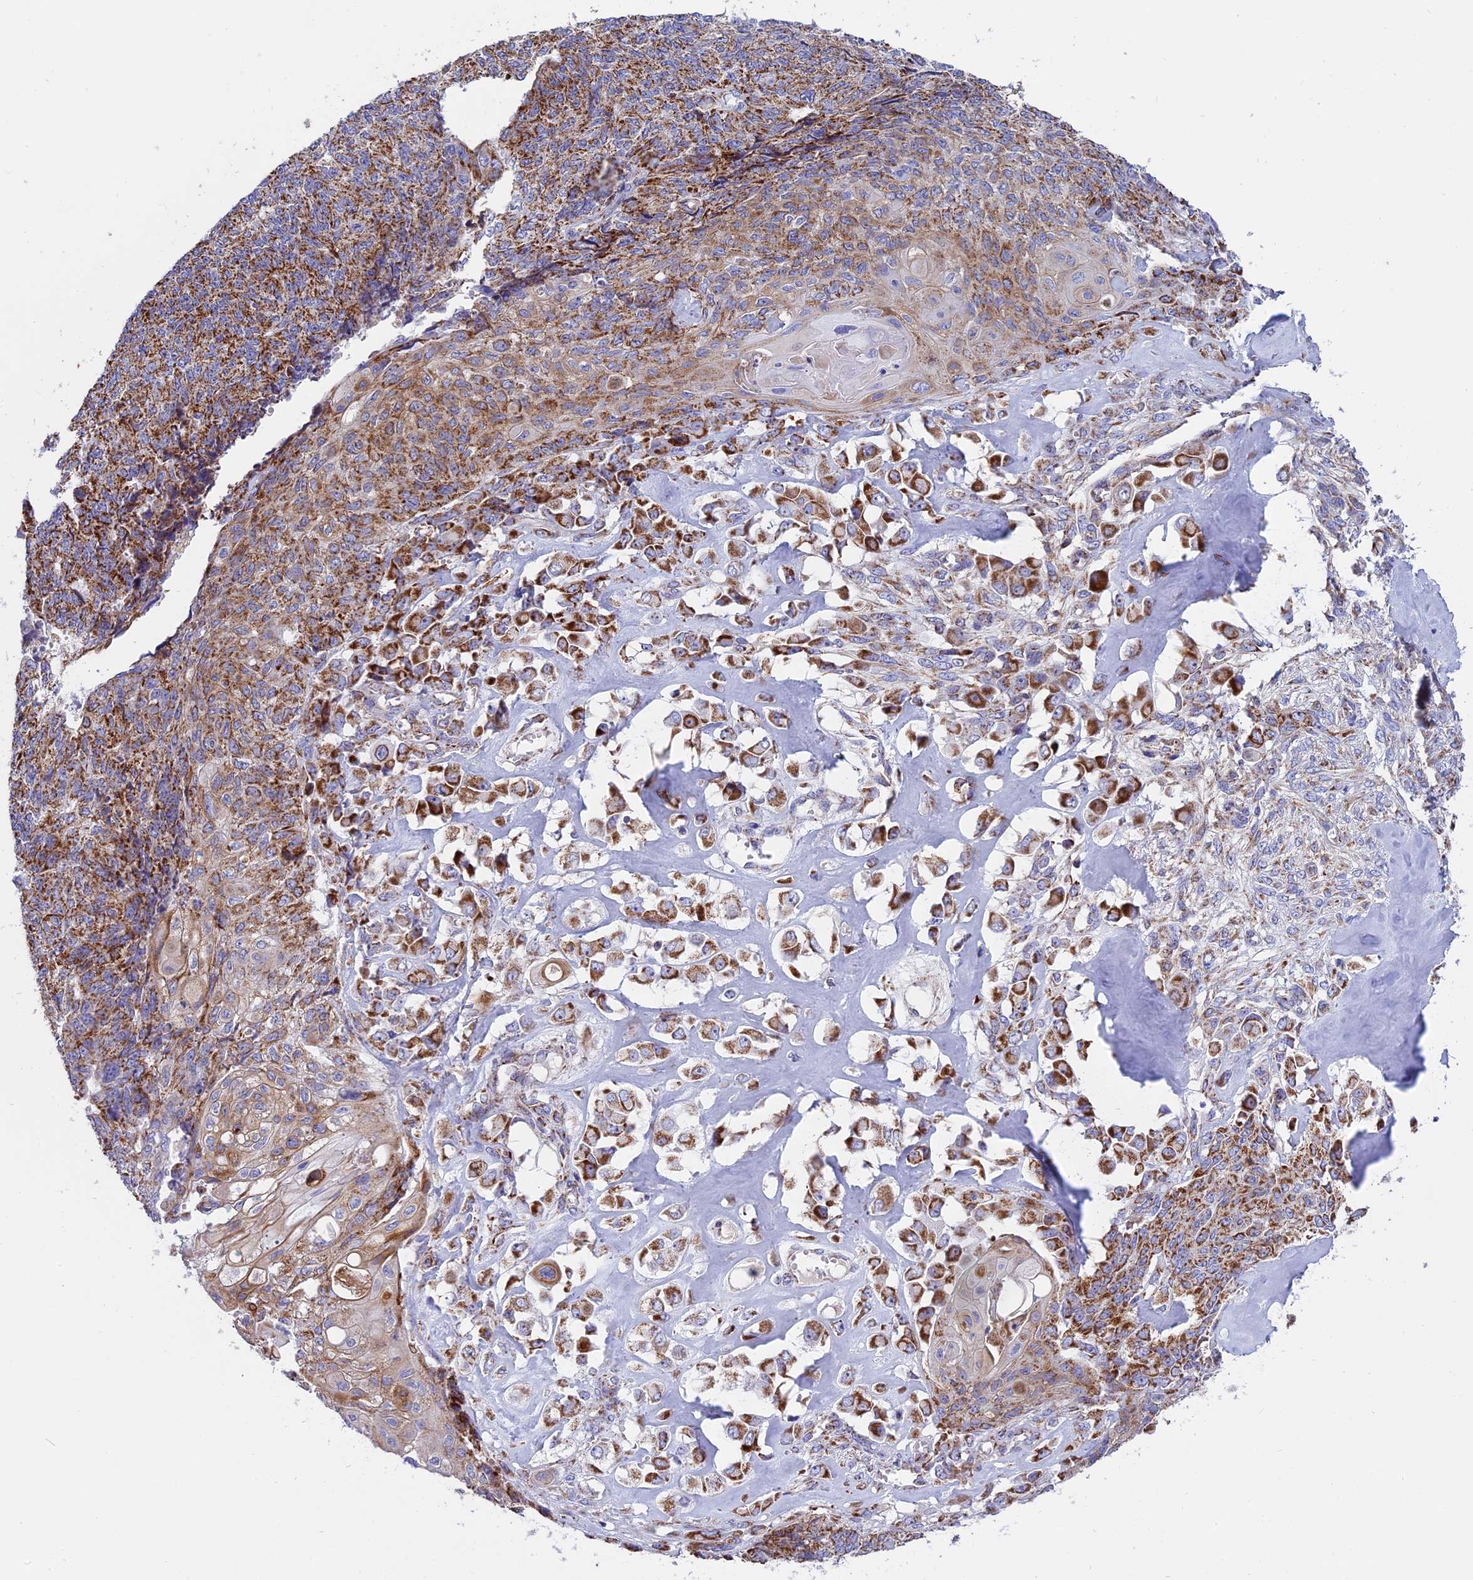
{"staining": {"intensity": "strong", "quantity": ">75%", "location": "cytoplasmic/membranous"}, "tissue": "endometrial cancer", "cell_type": "Tumor cells", "image_type": "cancer", "snomed": [{"axis": "morphology", "description": "Adenocarcinoma, NOS"}, {"axis": "topography", "description": "Endometrium"}], "caption": "Strong cytoplasmic/membranous expression is appreciated in approximately >75% of tumor cells in endometrial cancer (adenocarcinoma).", "gene": "MRPS34", "patient": {"sex": "female", "age": 32}}